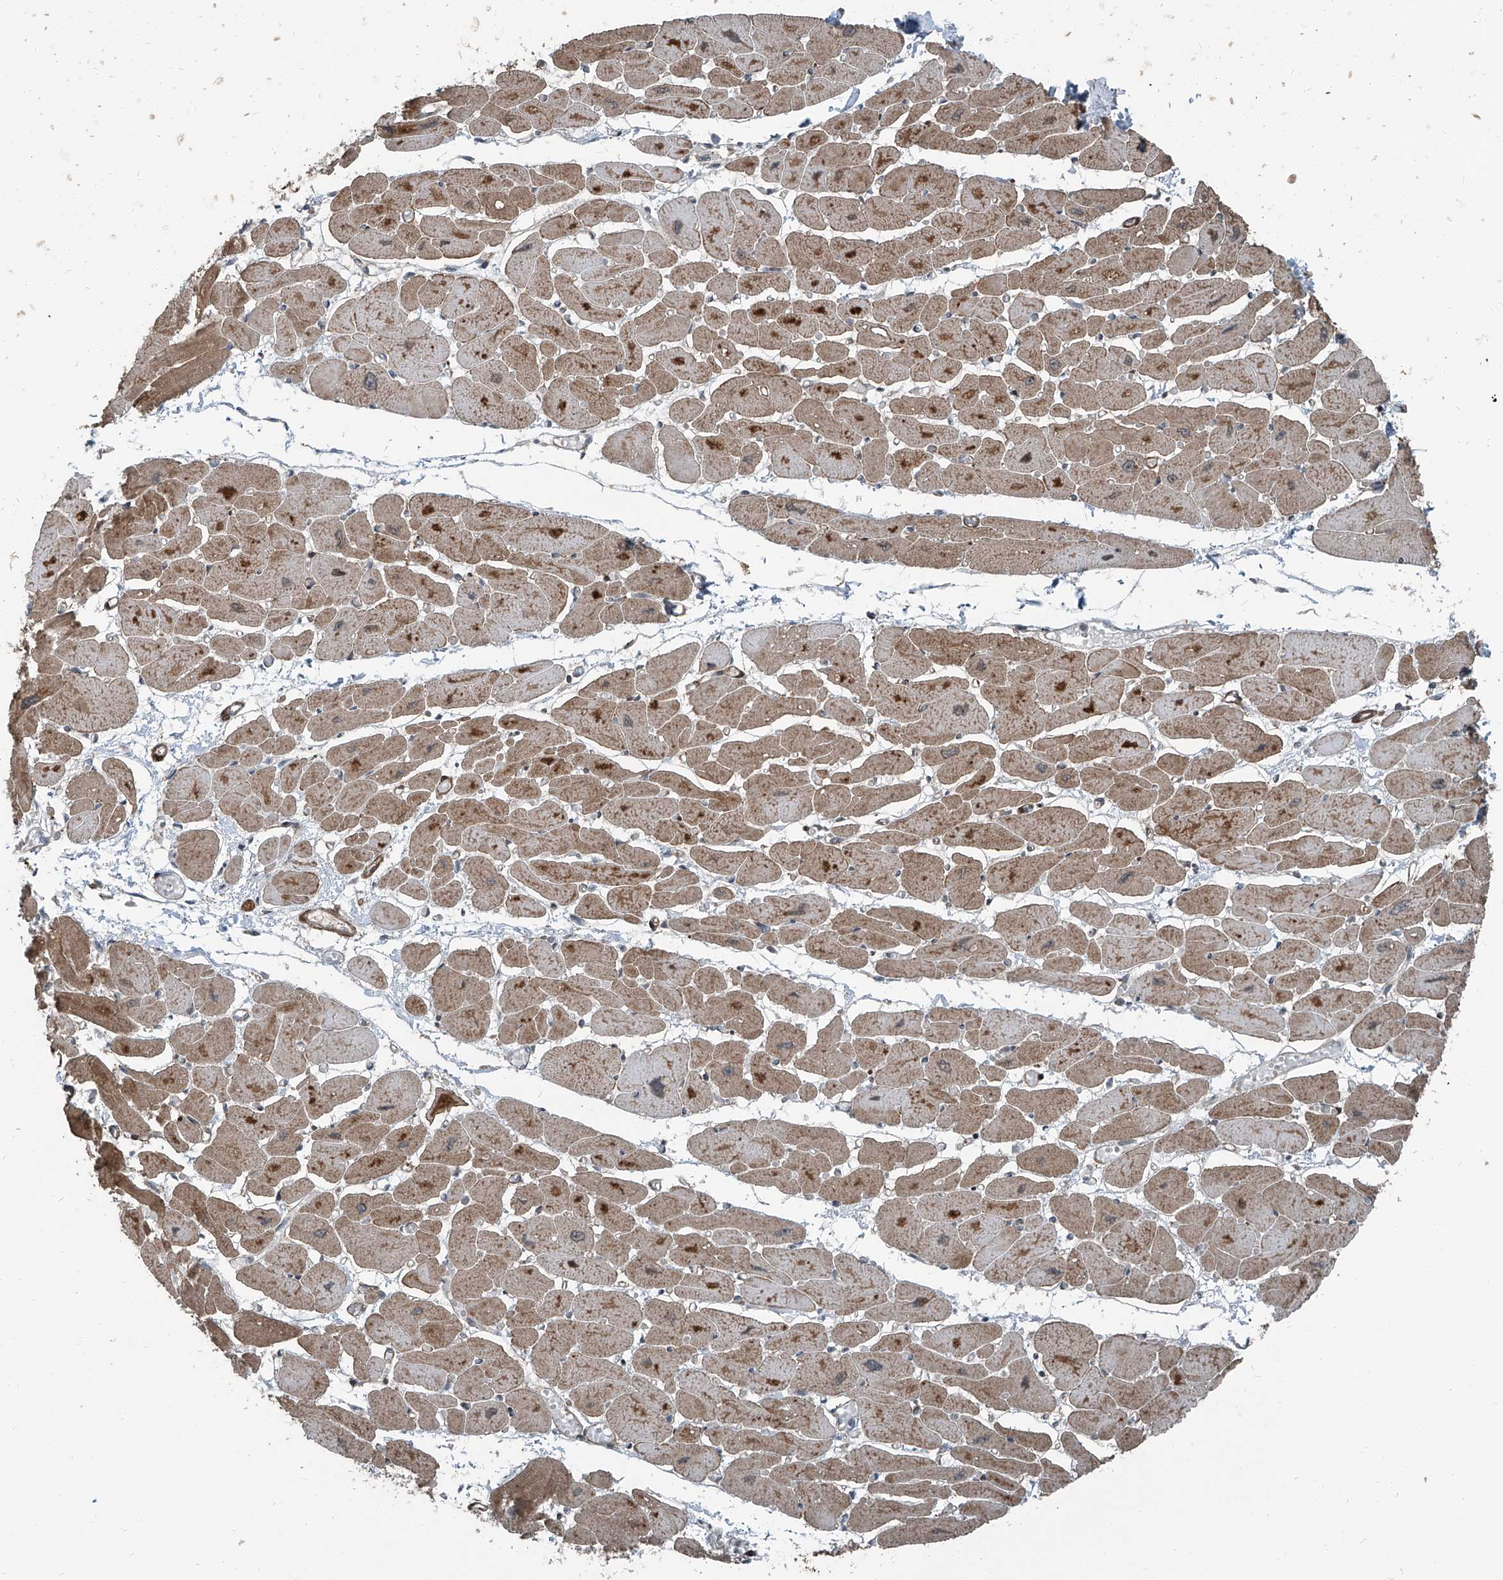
{"staining": {"intensity": "moderate", "quantity": "25%-75%", "location": "cytoplasmic/membranous"}, "tissue": "heart muscle", "cell_type": "Cardiomyocytes", "image_type": "normal", "snomed": [{"axis": "morphology", "description": "Normal tissue, NOS"}, {"axis": "topography", "description": "Heart"}], "caption": "This photomicrograph exhibits immunohistochemistry (IHC) staining of unremarkable heart muscle, with medium moderate cytoplasmic/membranous positivity in approximately 25%-75% of cardiomyocytes.", "gene": "ZNF570", "patient": {"sex": "female", "age": 54}}